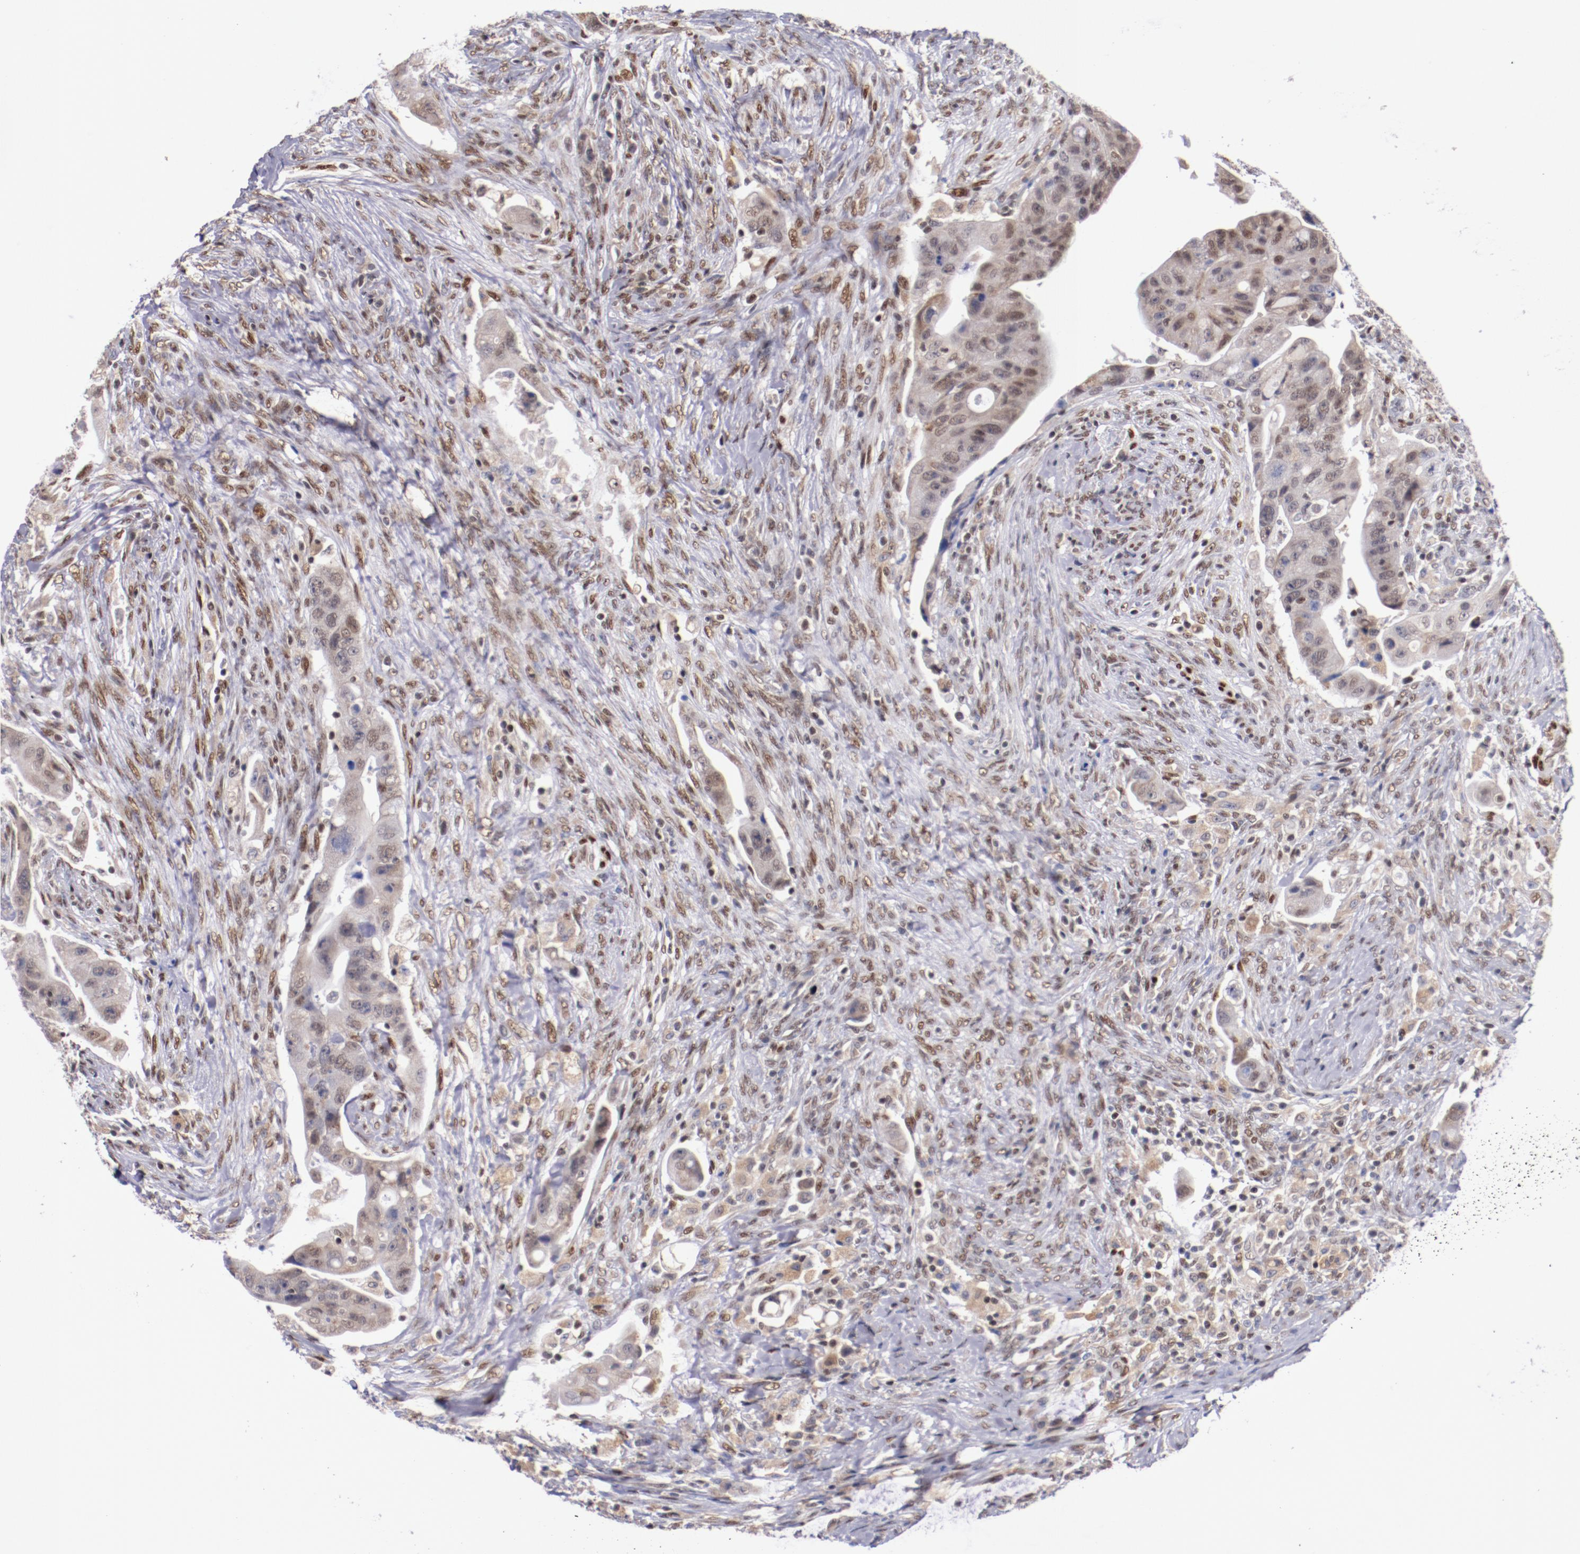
{"staining": {"intensity": "weak", "quantity": "<25%", "location": "nuclear"}, "tissue": "colorectal cancer", "cell_type": "Tumor cells", "image_type": "cancer", "snomed": [{"axis": "morphology", "description": "Adenocarcinoma, NOS"}, {"axis": "topography", "description": "Rectum"}], "caption": "This is a histopathology image of IHC staining of colorectal cancer, which shows no expression in tumor cells.", "gene": "SRF", "patient": {"sex": "female", "age": 71}}